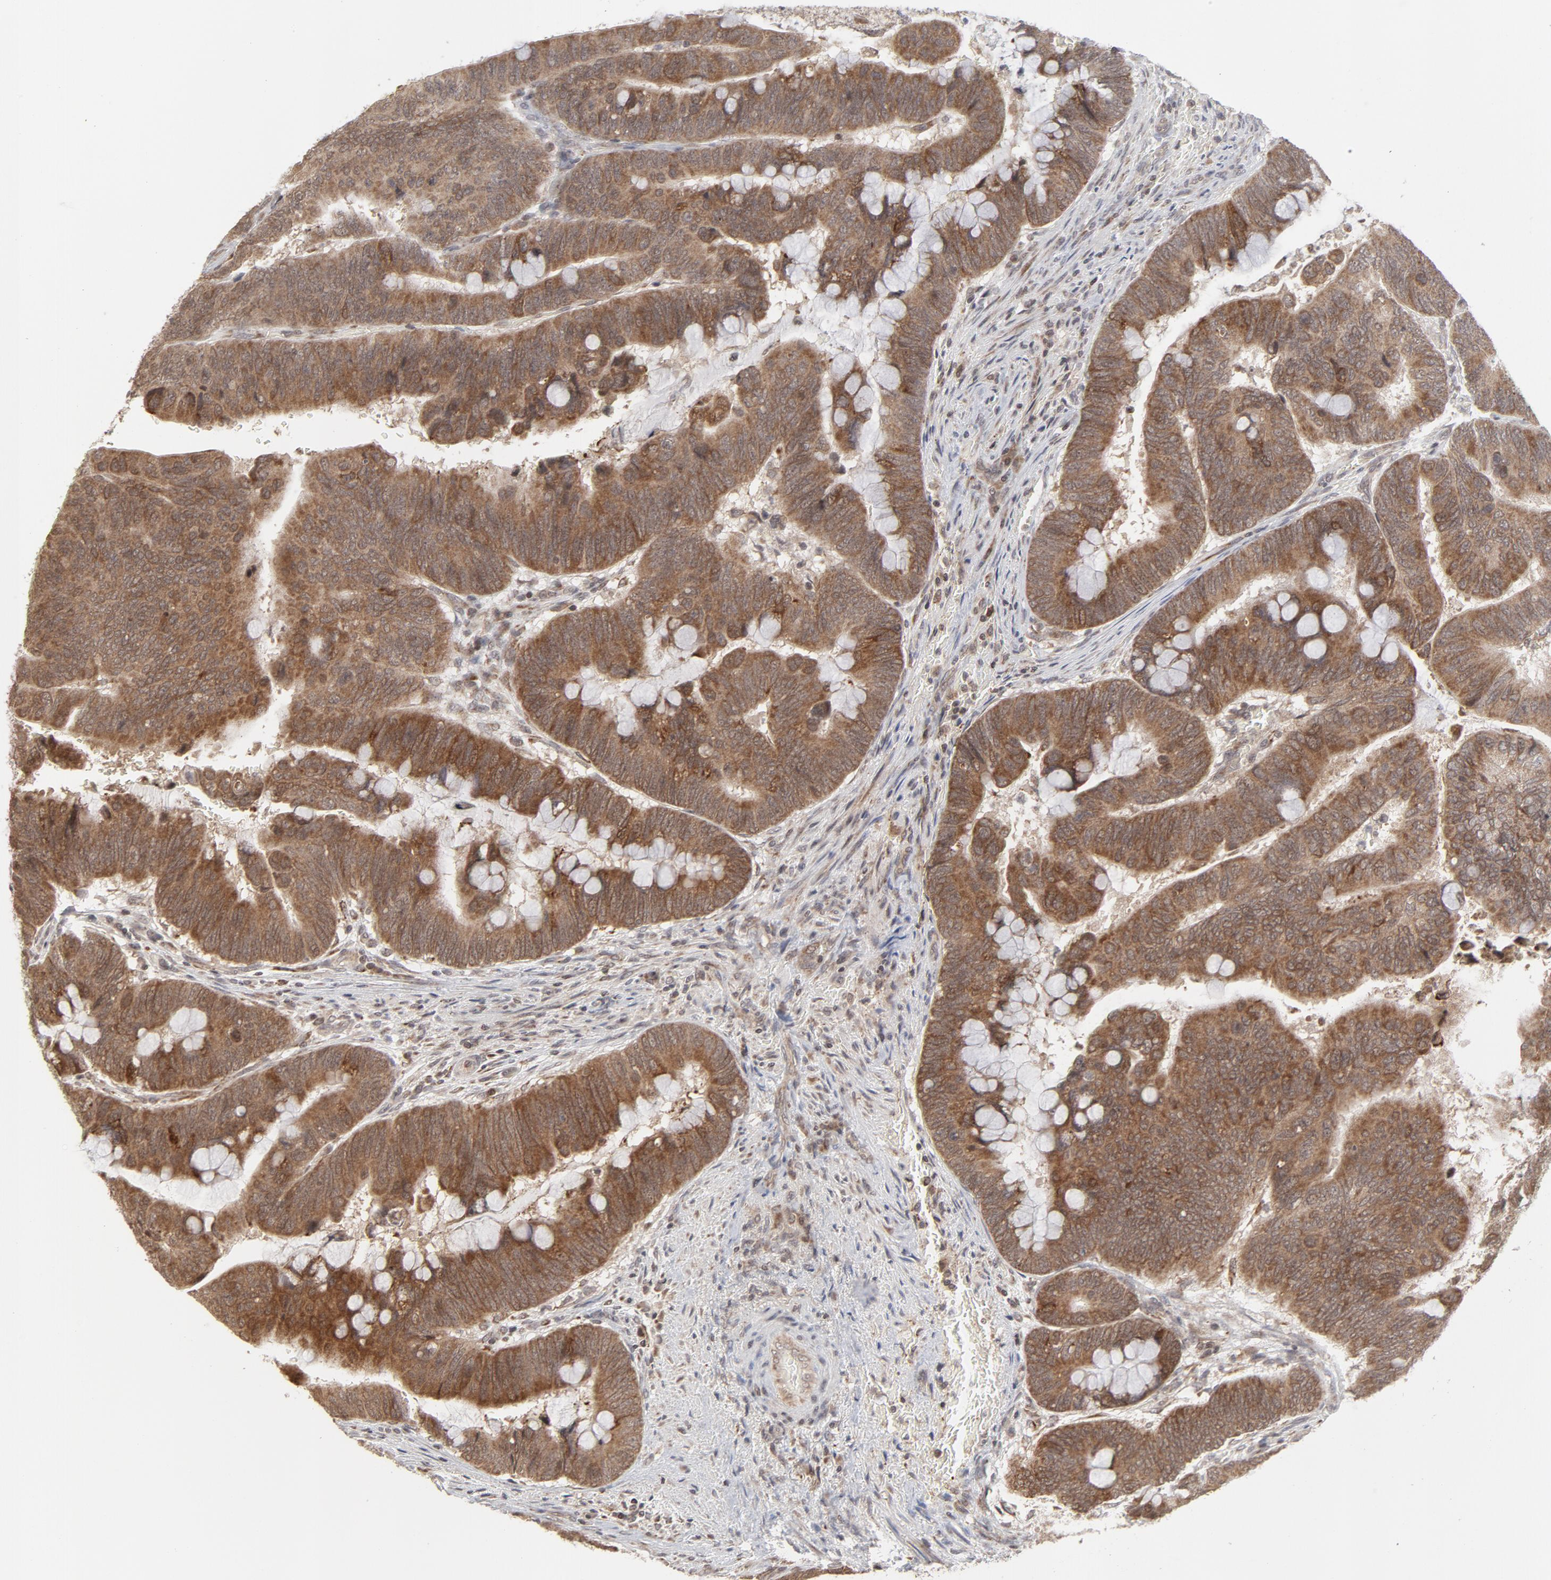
{"staining": {"intensity": "moderate", "quantity": ">75%", "location": "cytoplasmic/membranous"}, "tissue": "colorectal cancer", "cell_type": "Tumor cells", "image_type": "cancer", "snomed": [{"axis": "morphology", "description": "Normal tissue, NOS"}, {"axis": "morphology", "description": "Adenocarcinoma, NOS"}, {"axis": "topography", "description": "Rectum"}], "caption": "Brown immunohistochemical staining in colorectal adenocarcinoma exhibits moderate cytoplasmic/membranous expression in approximately >75% of tumor cells.", "gene": "ARIH1", "patient": {"sex": "male", "age": 92}}